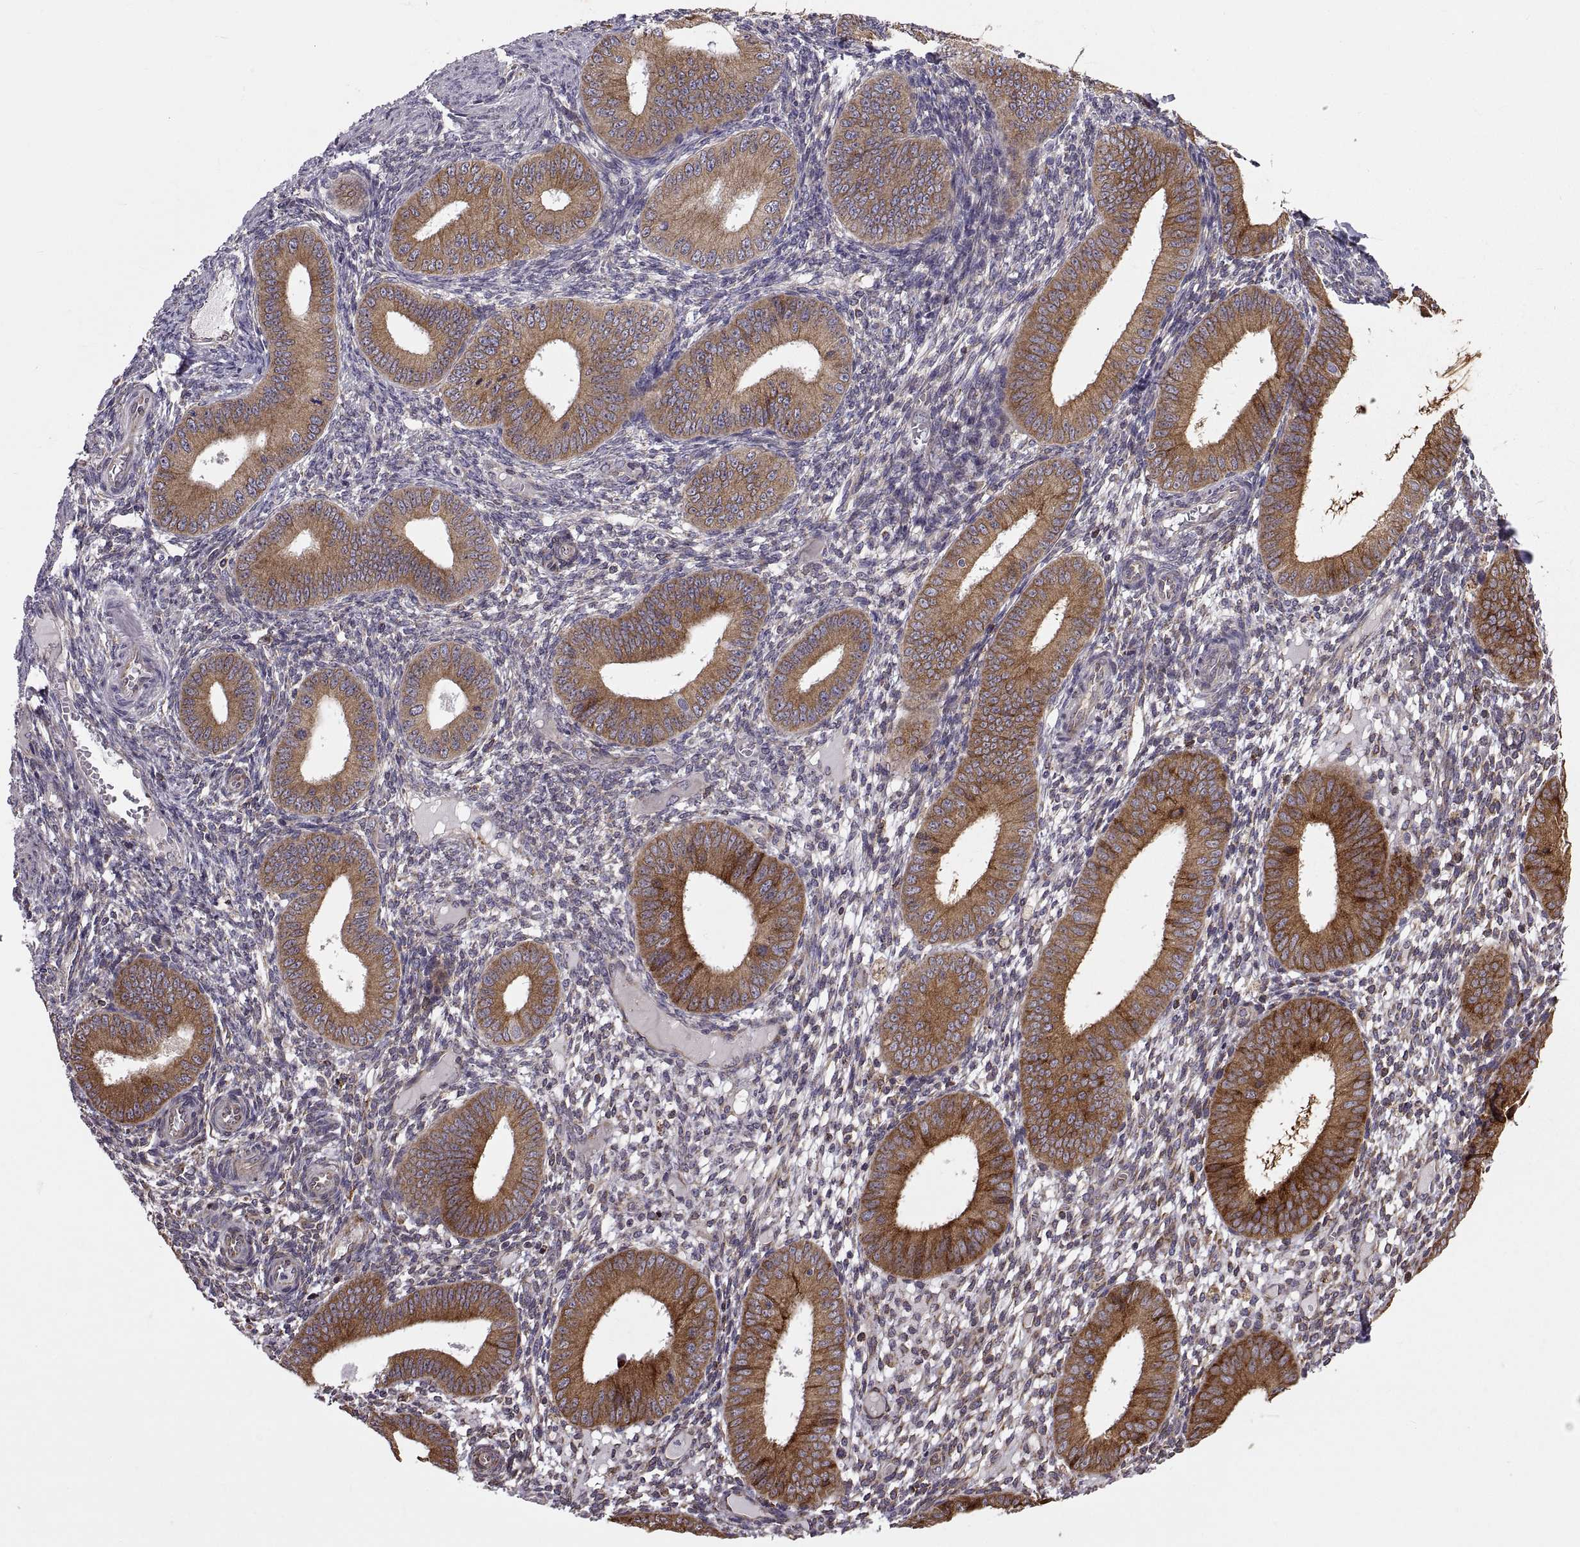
{"staining": {"intensity": "negative", "quantity": "none", "location": "none"}, "tissue": "endometrium", "cell_type": "Cells in endometrial stroma", "image_type": "normal", "snomed": [{"axis": "morphology", "description": "Normal tissue, NOS"}, {"axis": "topography", "description": "Endometrium"}], "caption": "This is a image of IHC staining of unremarkable endometrium, which shows no positivity in cells in endometrial stroma.", "gene": "PLEKHB2", "patient": {"sex": "female", "age": 39}}